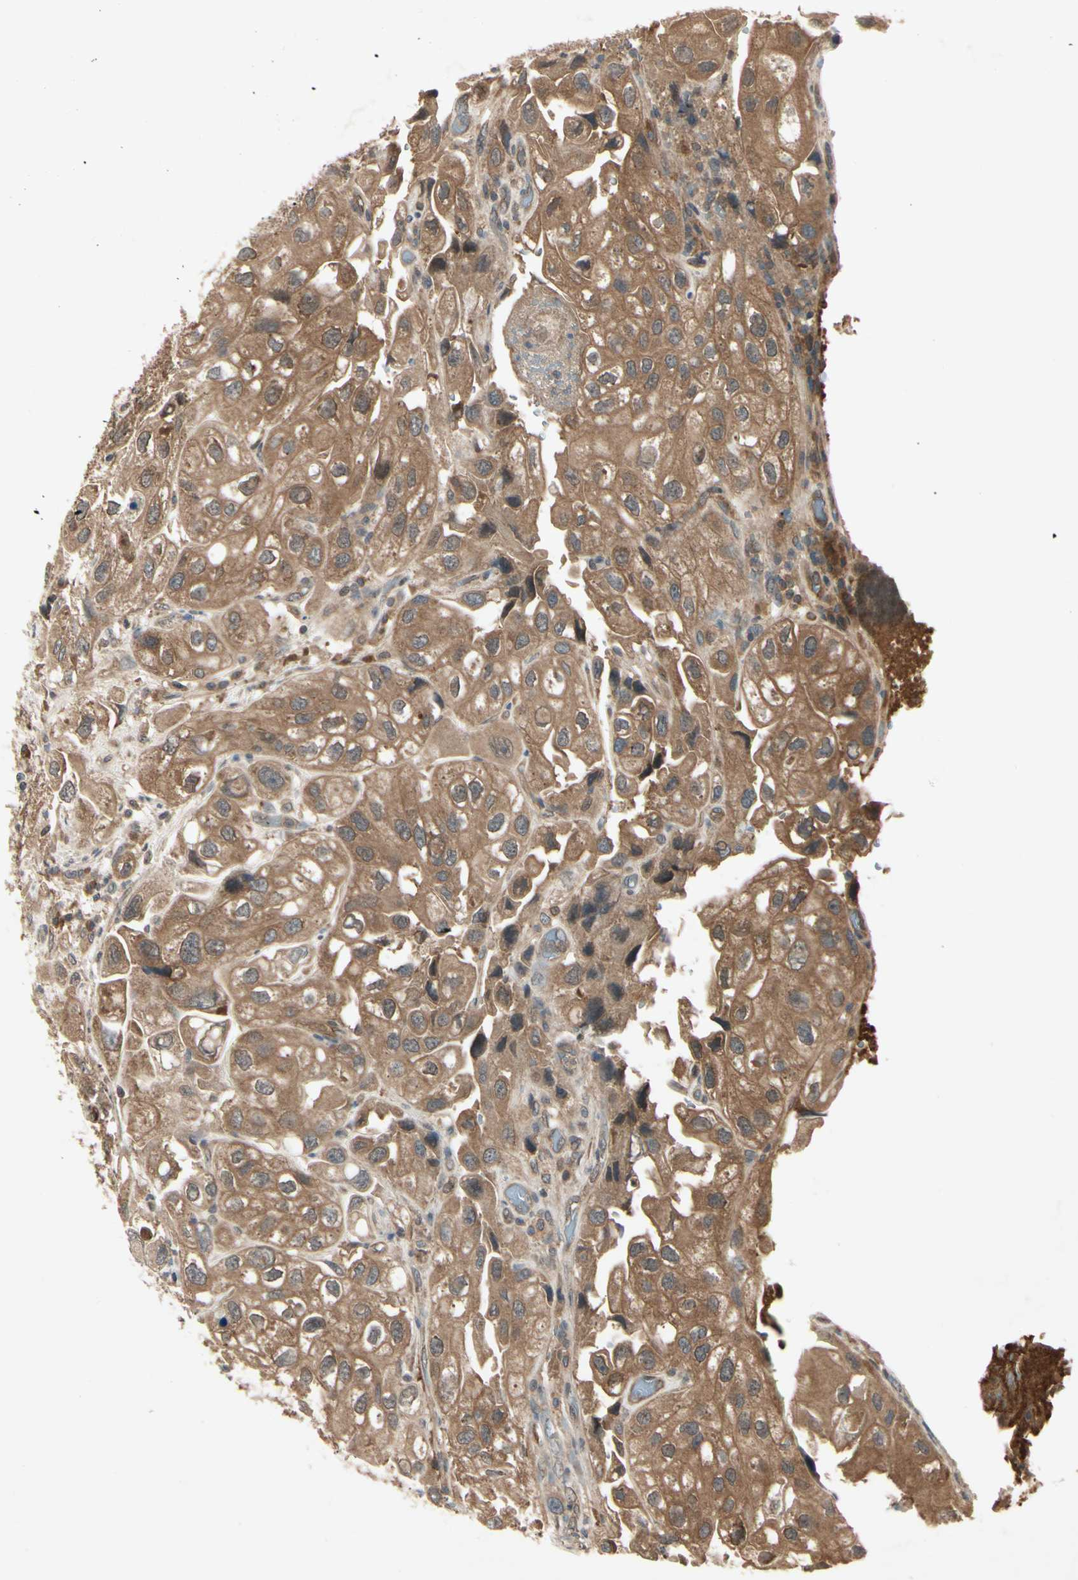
{"staining": {"intensity": "moderate", "quantity": ">75%", "location": "cytoplasmic/membranous"}, "tissue": "urothelial cancer", "cell_type": "Tumor cells", "image_type": "cancer", "snomed": [{"axis": "morphology", "description": "Urothelial carcinoma, High grade"}, {"axis": "topography", "description": "Urinary bladder"}], "caption": "A high-resolution image shows IHC staining of urothelial carcinoma (high-grade), which exhibits moderate cytoplasmic/membranous staining in about >75% of tumor cells. The protein of interest is stained brown, and the nuclei are stained in blue (DAB (3,3'-diaminobenzidine) IHC with brightfield microscopy, high magnification).", "gene": "RNF14", "patient": {"sex": "female", "age": 64}}